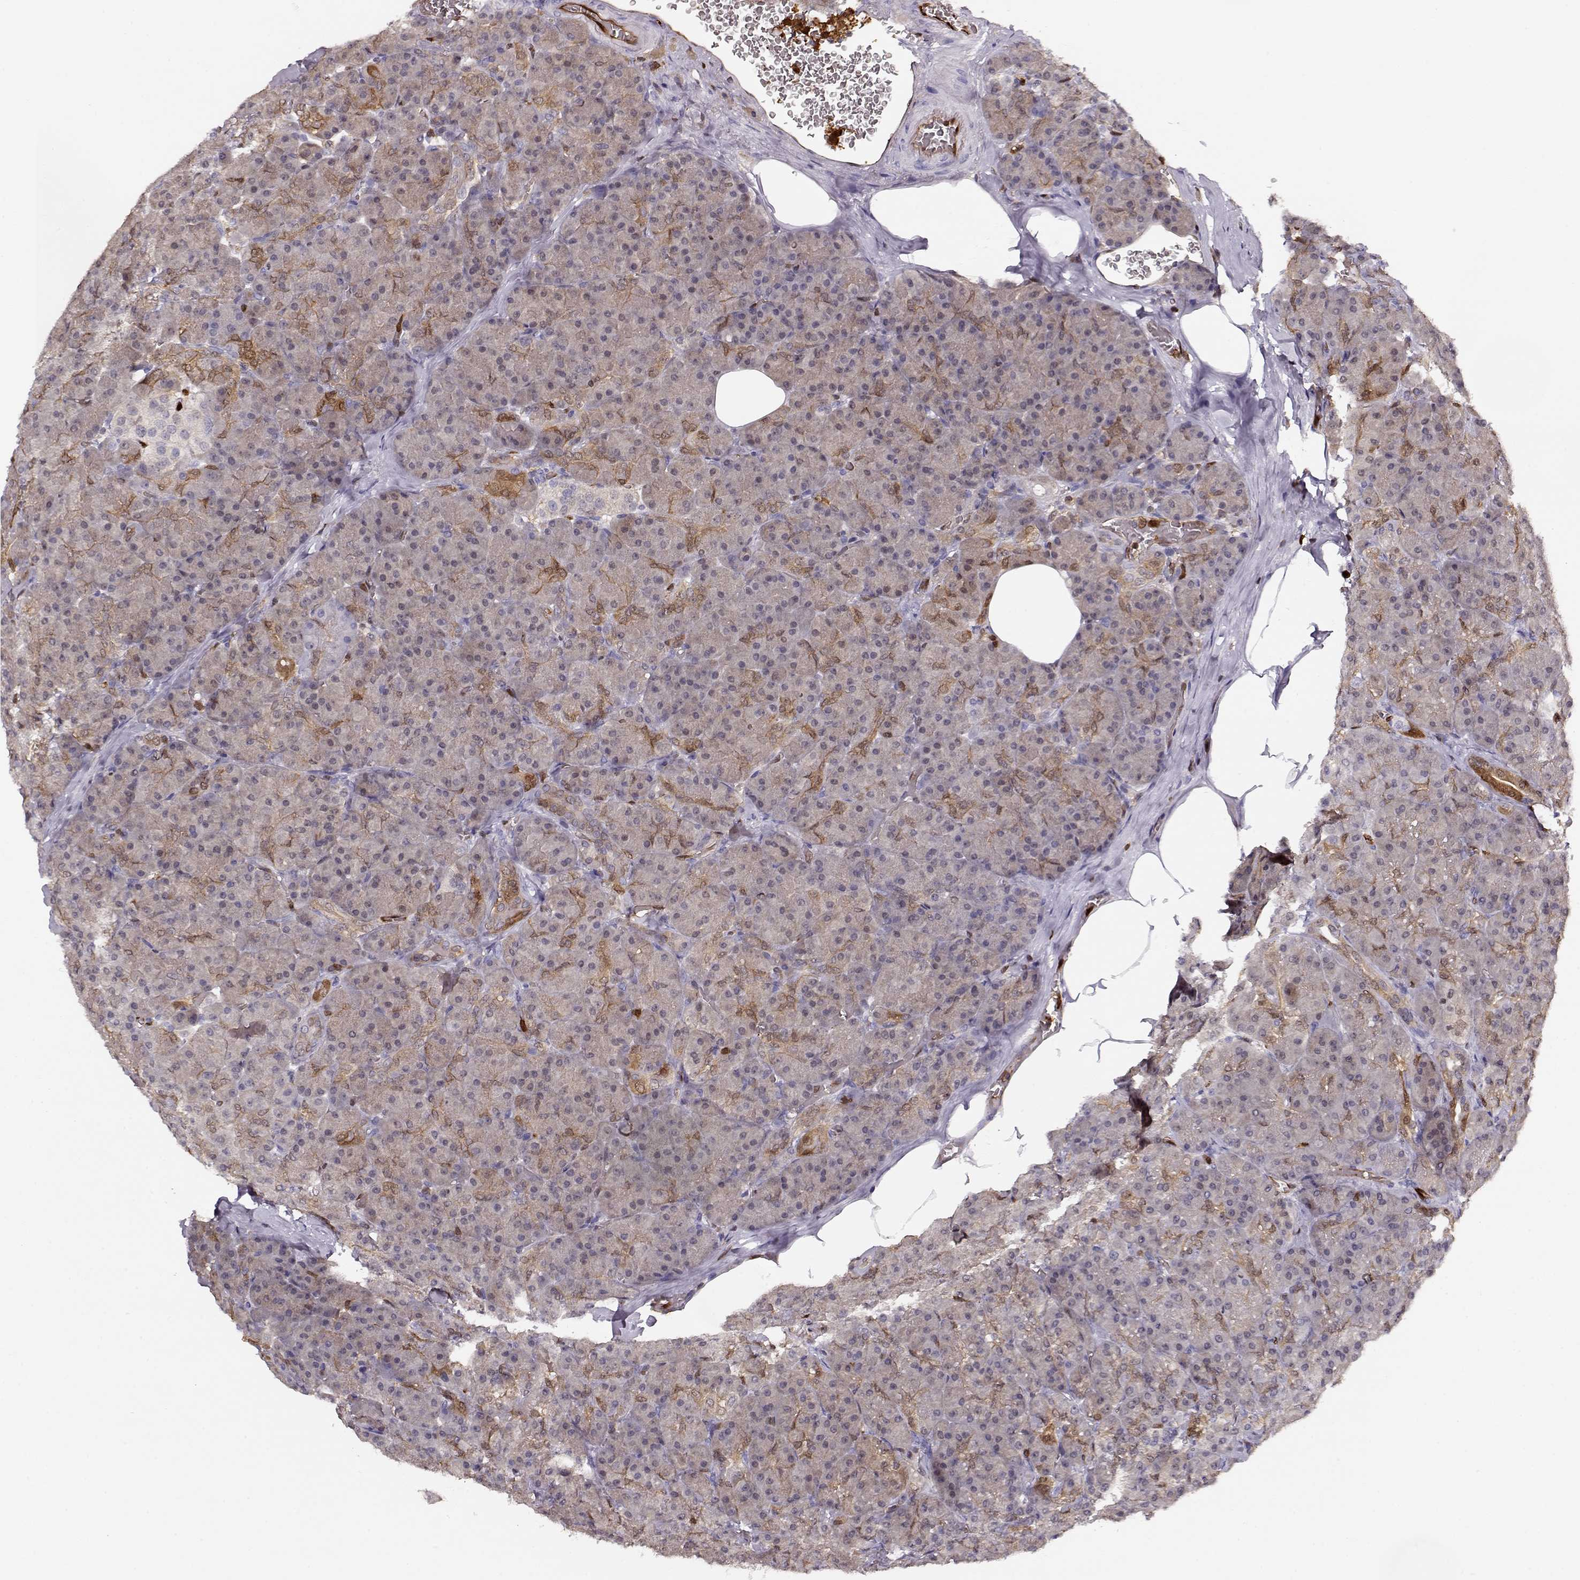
{"staining": {"intensity": "moderate", "quantity": "<25%", "location": "cytoplasmic/membranous"}, "tissue": "pancreas", "cell_type": "Exocrine glandular cells", "image_type": "normal", "snomed": [{"axis": "morphology", "description": "Normal tissue, NOS"}, {"axis": "topography", "description": "Pancreas"}], "caption": "Exocrine glandular cells demonstrate low levels of moderate cytoplasmic/membranous positivity in approximately <25% of cells in benign human pancreas. (DAB (3,3'-diaminobenzidine) IHC with brightfield microscopy, high magnification).", "gene": "PNP", "patient": {"sex": "male", "age": 57}}